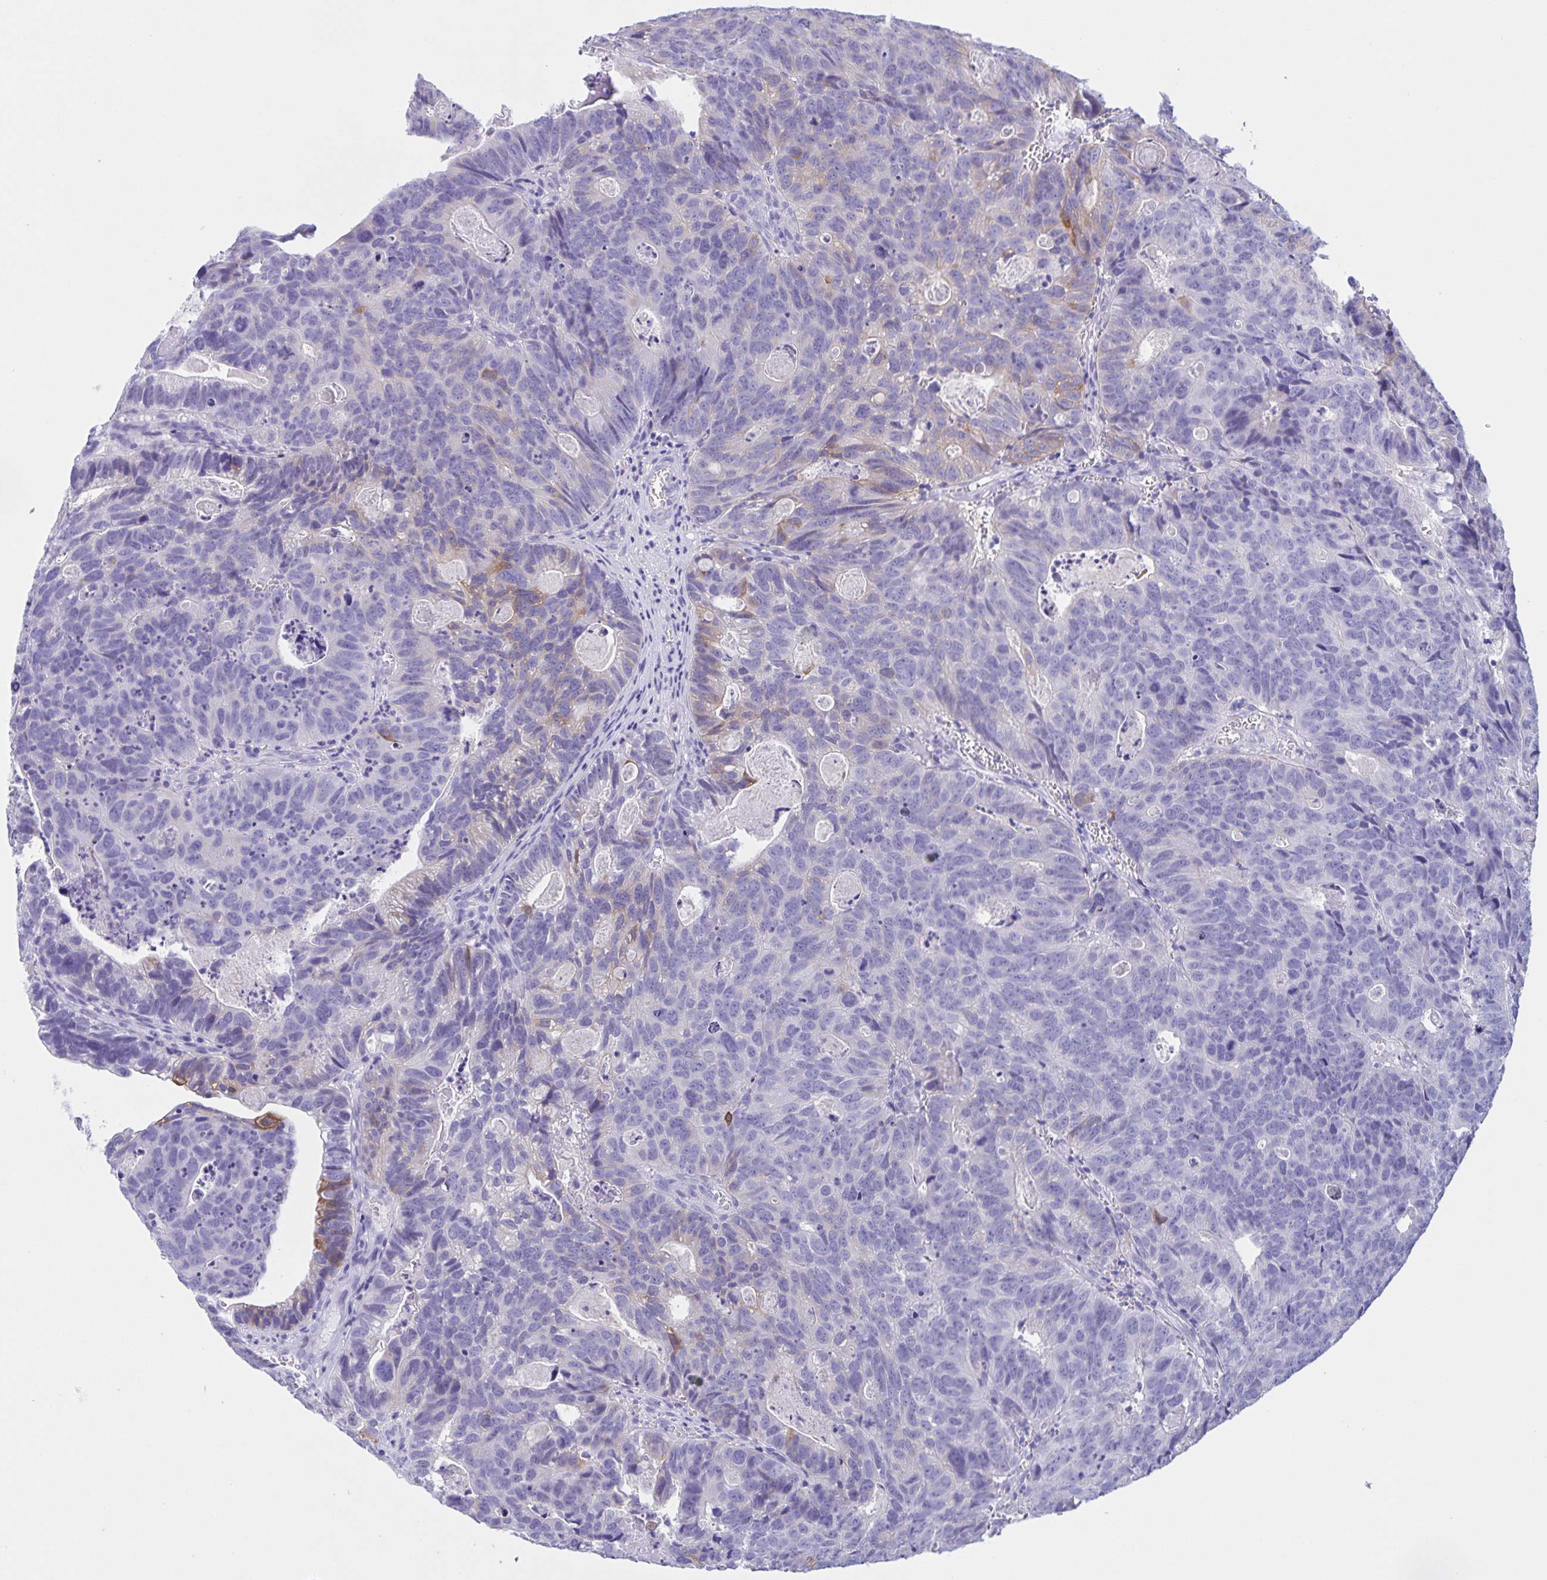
{"staining": {"intensity": "weak", "quantity": "<25%", "location": "cytoplasmic/membranous"}, "tissue": "head and neck cancer", "cell_type": "Tumor cells", "image_type": "cancer", "snomed": [{"axis": "morphology", "description": "Adenocarcinoma, NOS"}, {"axis": "topography", "description": "Head-Neck"}], "caption": "Immunohistochemistry (IHC) image of head and neck cancer (adenocarcinoma) stained for a protein (brown), which displays no positivity in tumor cells.", "gene": "TGIF2LX", "patient": {"sex": "male", "age": 62}}